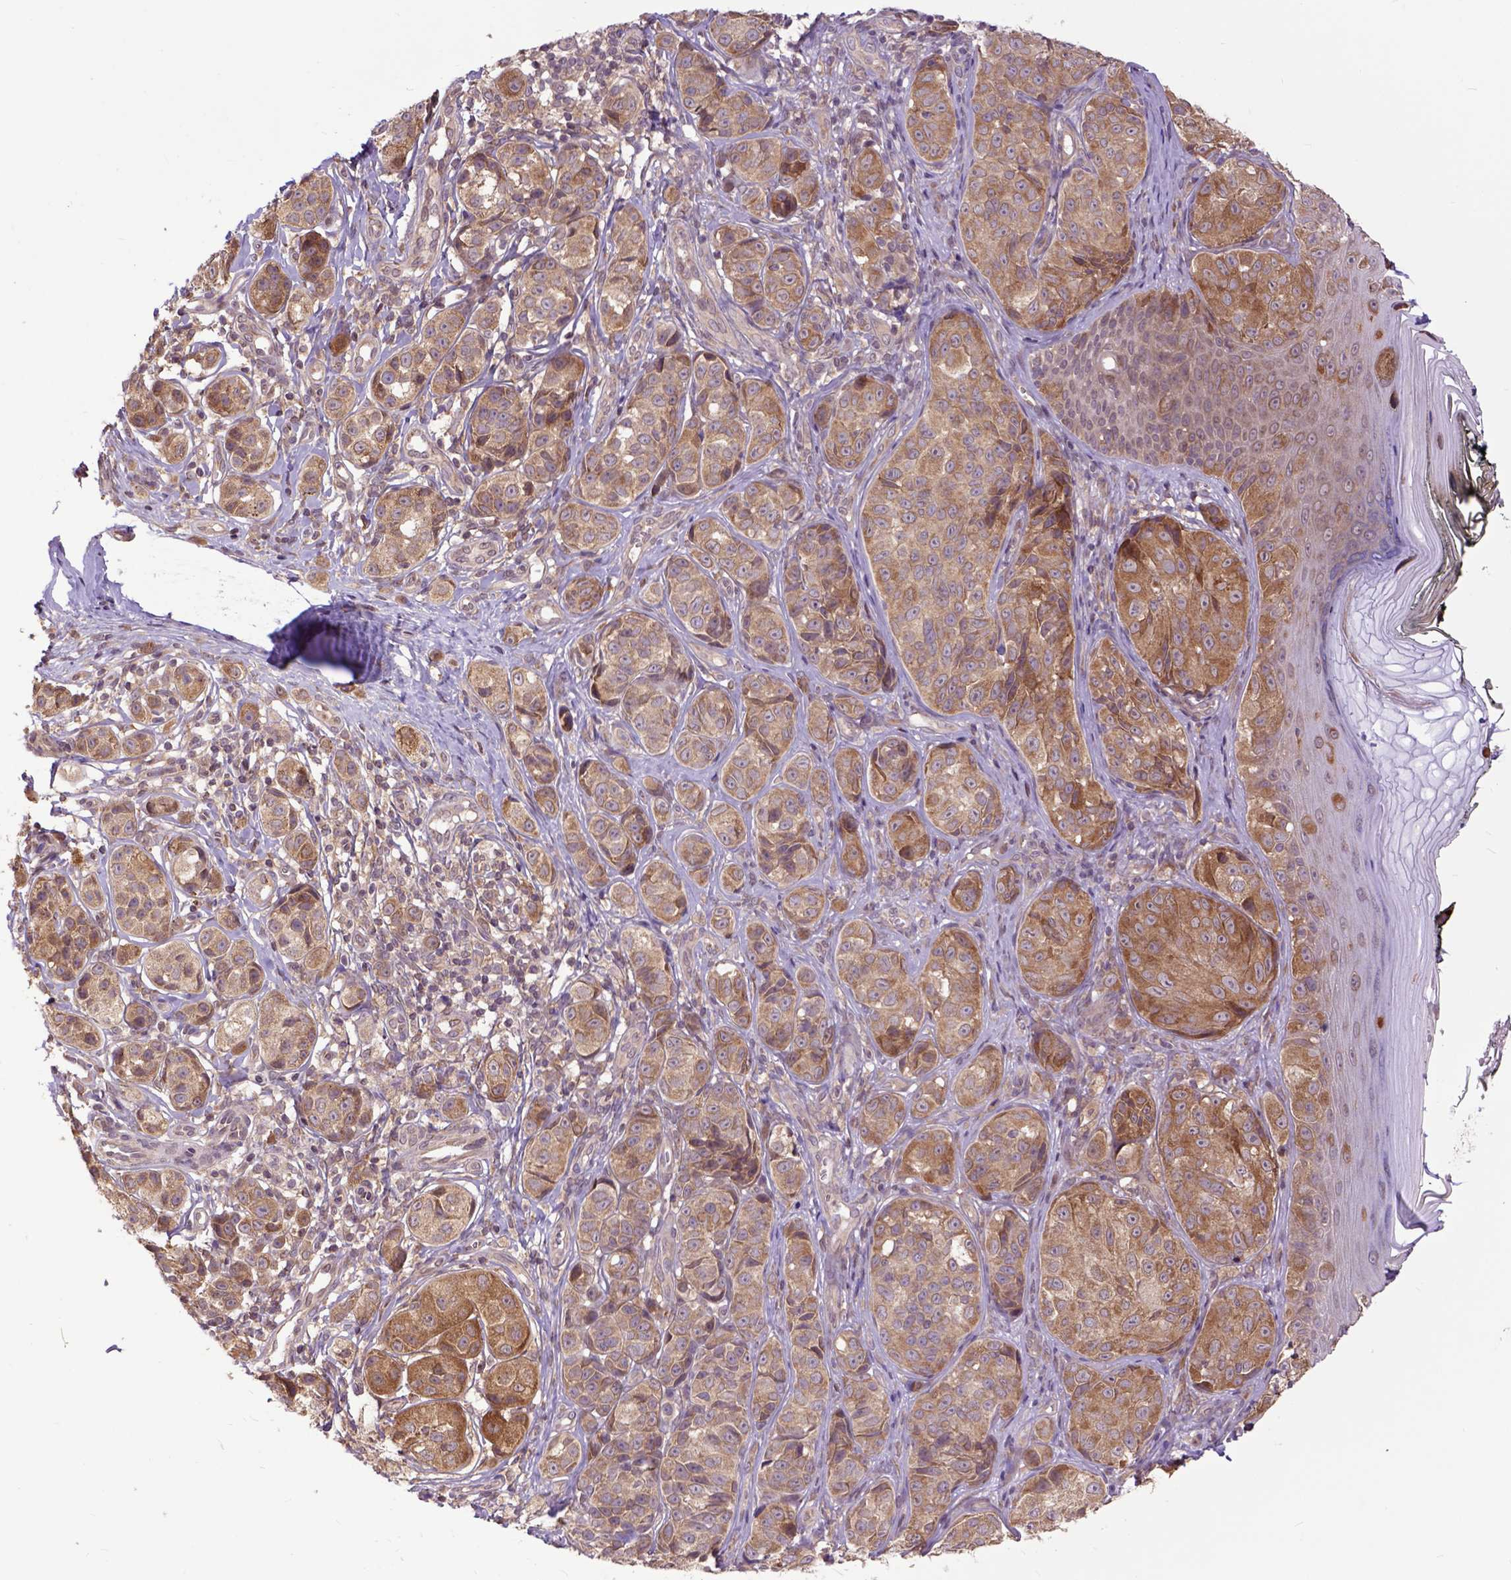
{"staining": {"intensity": "moderate", "quantity": ">75%", "location": "cytoplasmic/membranous"}, "tissue": "melanoma", "cell_type": "Tumor cells", "image_type": "cancer", "snomed": [{"axis": "morphology", "description": "Malignant melanoma, NOS"}, {"axis": "topography", "description": "Skin"}], "caption": "Malignant melanoma stained with DAB (3,3'-diaminobenzidine) immunohistochemistry (IHC) exhibits medium levels of moderate cytoplasmic/membranous staining in approximately >75% of tumor cells.", "gene": "ARL1", "patient": {"sex": "male", "age": 48}}